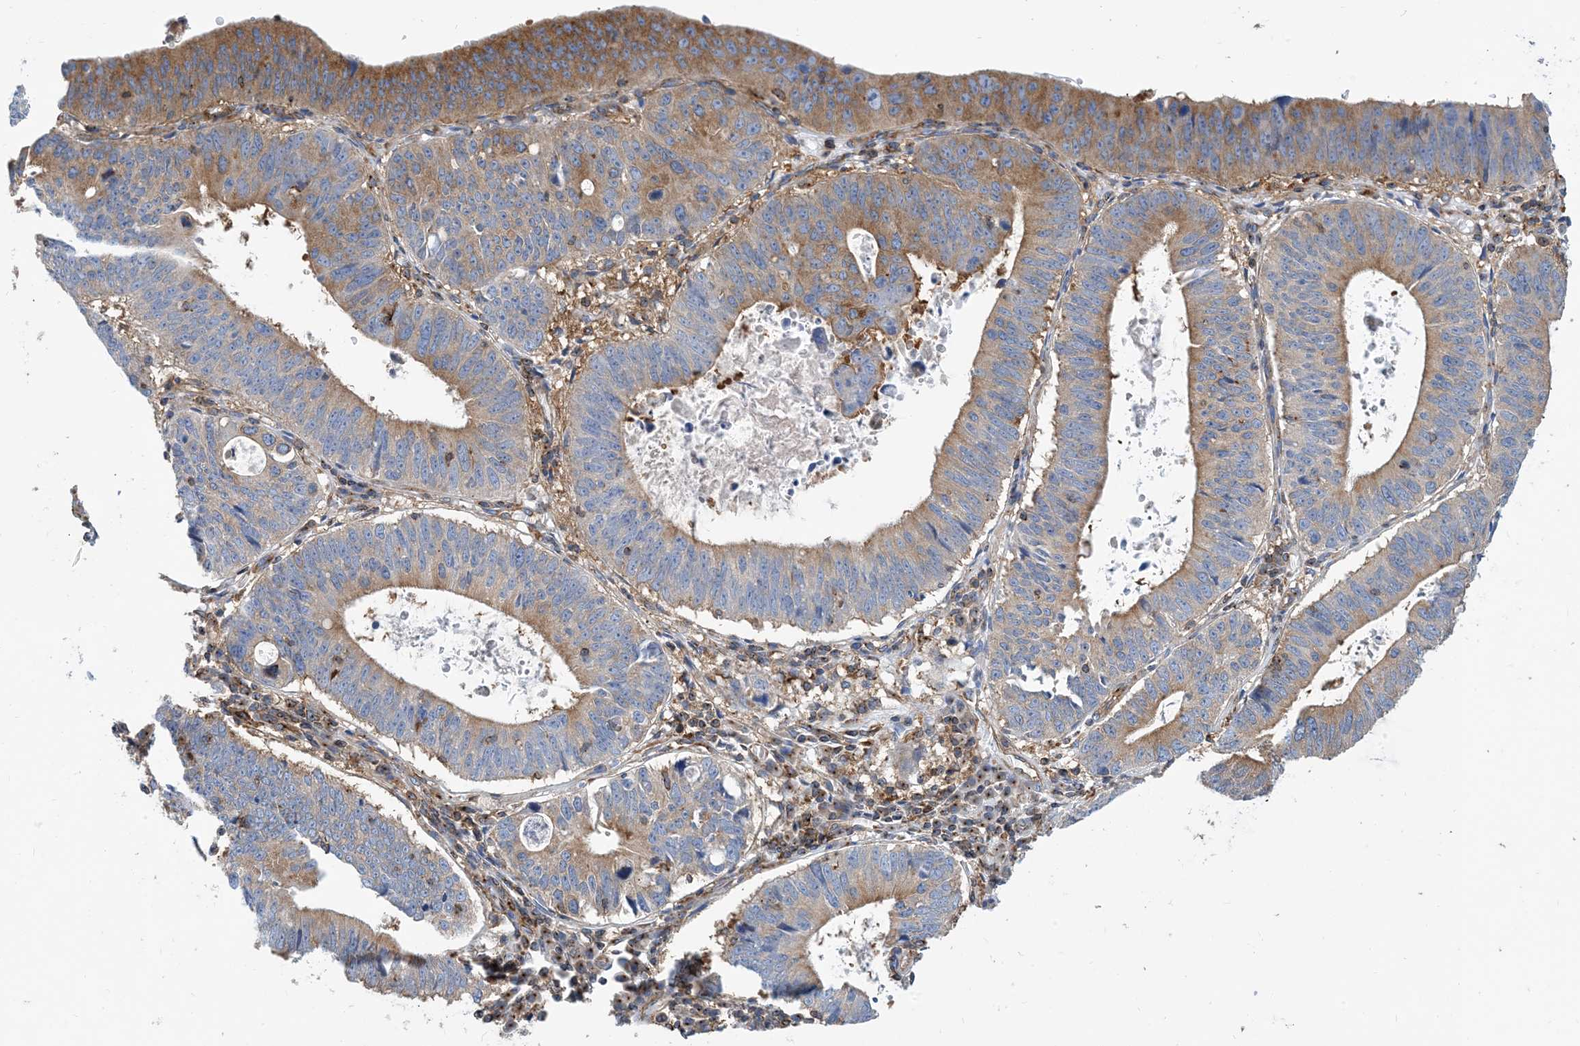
{"staining": {"intensity": "moderate", "quantity": ">75%", "location": "cytoplasmic/membranous"}, "tissue": "stomach cancer", "cell_type": "Tumor cells", "image_type": "cancer", "snomed": [{"axis": "morphology", "description": "Adenocarcinoma, NOS"}, {"axis": "topography", "description": "Stomach"}], "caption": "DAB (3,3'-diaminobenzidine) immunohistochemical staining of human stomach adenocarcinoma displays moderate cytoplasmic/membranous protein positivity in approximately >75% of tumor cells.", "gene": "DYNC1LI1", "patient": {"sex": "male", "age": 59}}